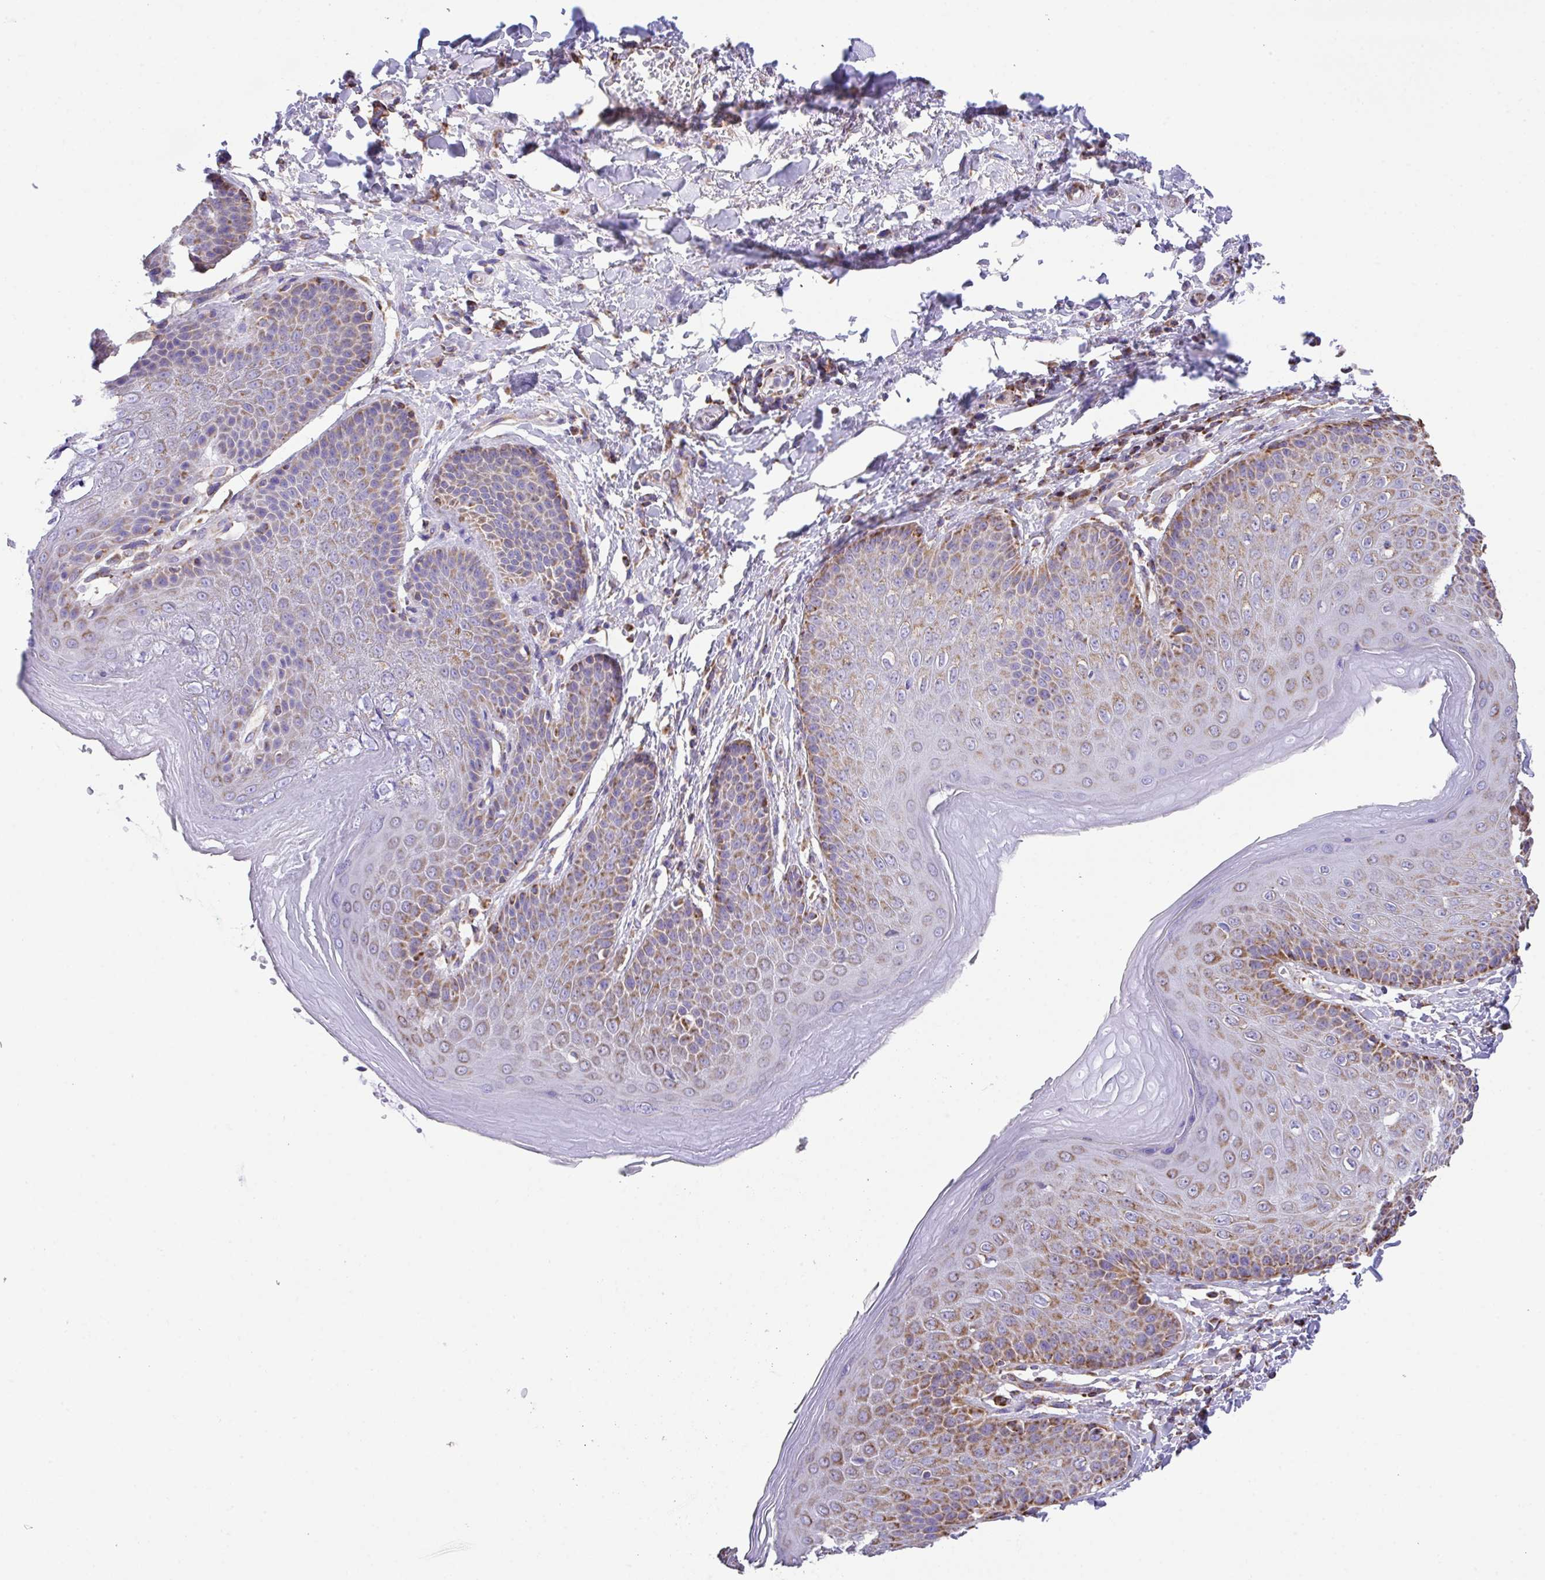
{"staining": {"intensity": "strong", "quantity": "25%-75%", "location": "cytoplasmic/membranous"}, "tissue": "skin", "cell_type": "Epidermal cells", "image_type": "normal", "snomed": [{"axis": "morphology", "description": "Normal tissue, NOS"}, {"axis": "topography", "description": "Peripheral nerve tissue"}], "caption": "This is a histology image of IHC staining of normal skin, which shows strong positivity in the cytoplasmic/membranous of epidermal cells.", "gene": "PCMTD2", "patient": {"sex": "male", "age": 51}}